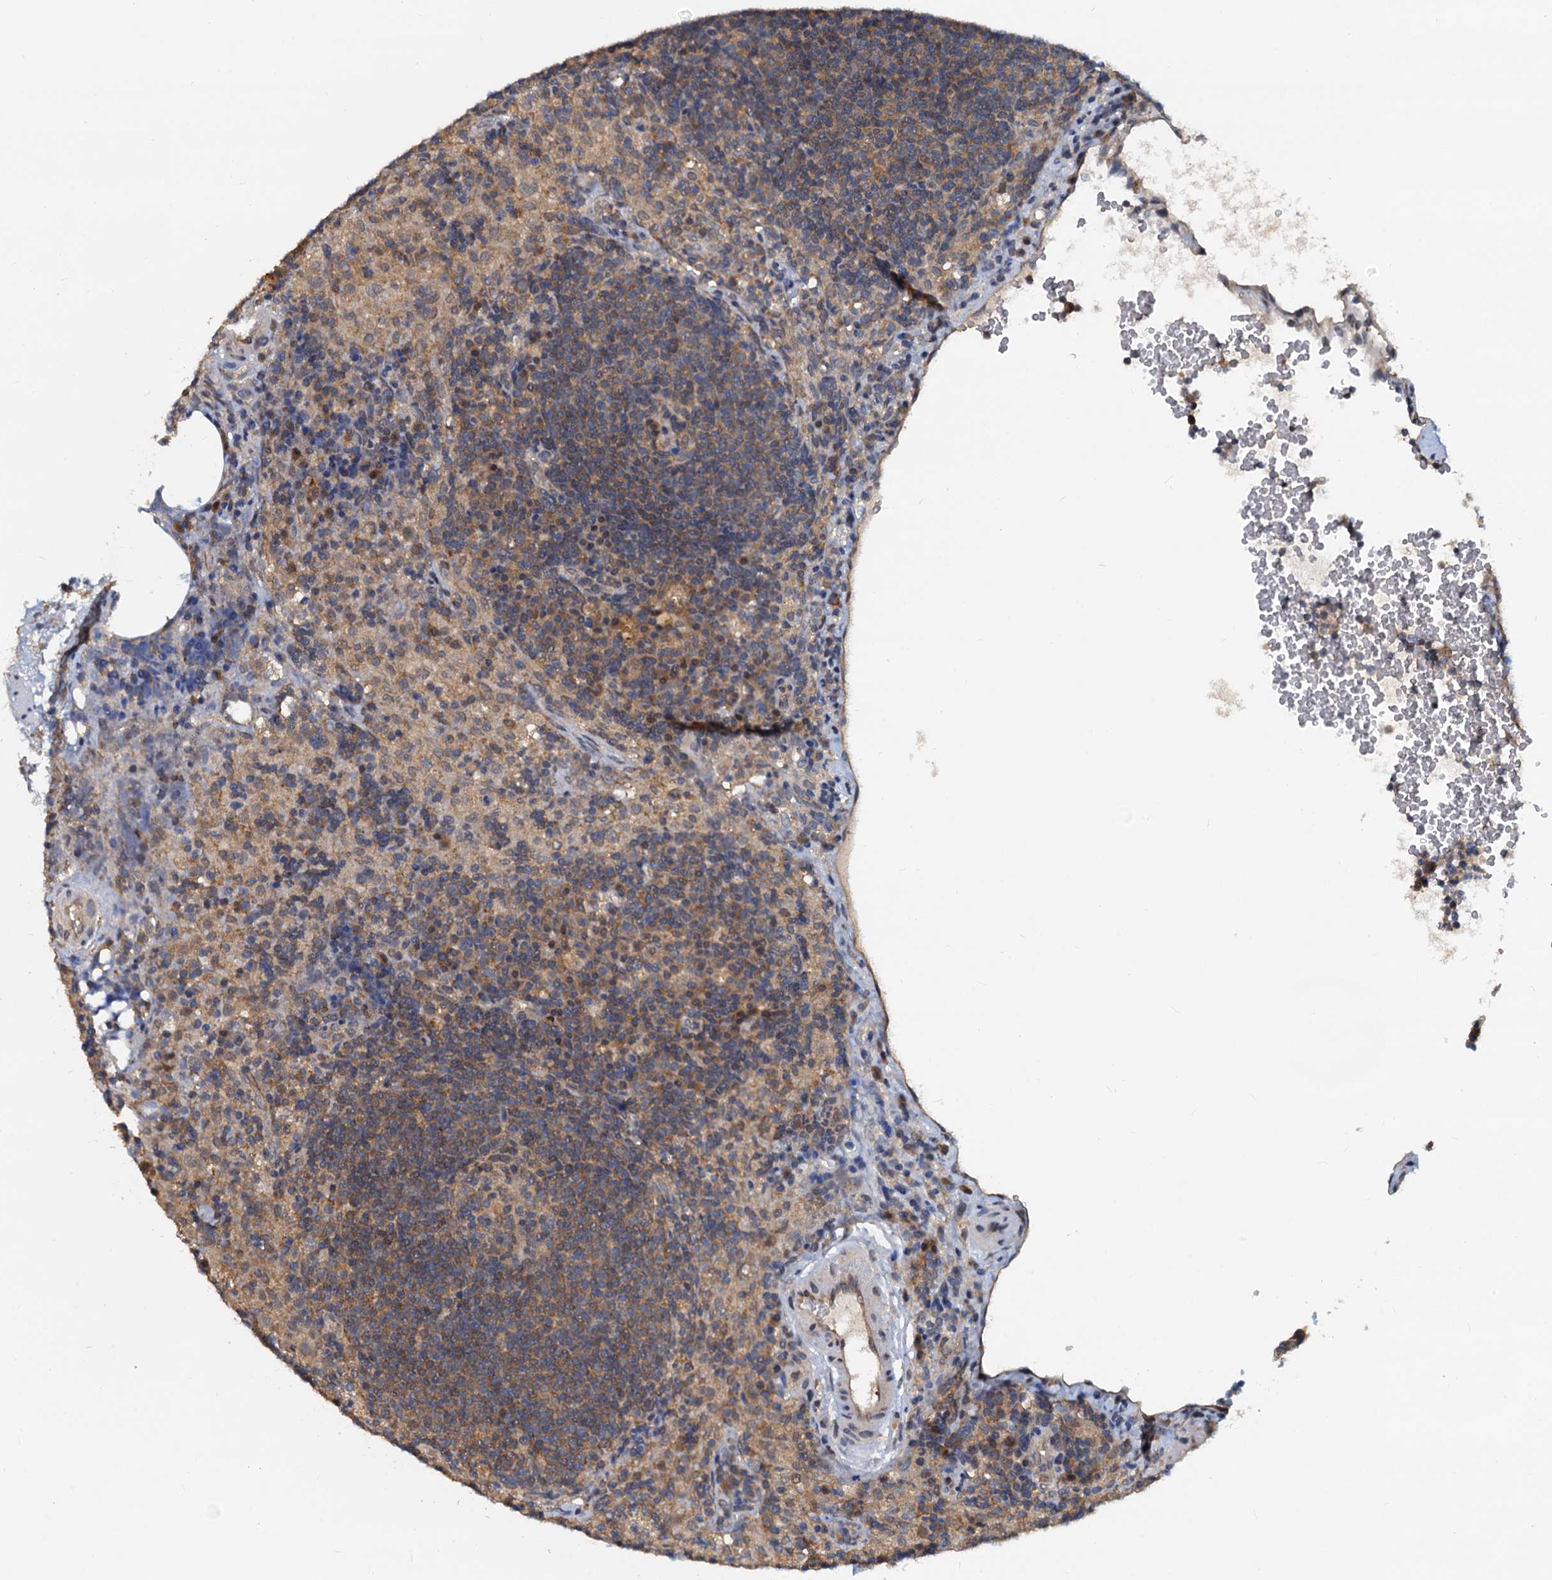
{"staining": {"intensity": "weak", "quantity": "25%-75%", "location": "cytoplasmic/membranous"}, "tissue": "lymph node", "cell_type": "Germinal center cells", "image_type": "normal", "snomed": [{"axis": "morphology", "description": "Normal tissue, NOS"}, {"axis": "topography", "description": "Lymph node"}], "caption": "Protein staining of normal lymph node exhibits weak cytoplasmic/membranous expression in about 25%-75% of germinal center cells.", "gene": "PTGES3", "patient": {"sex": "female", "age": 70}}